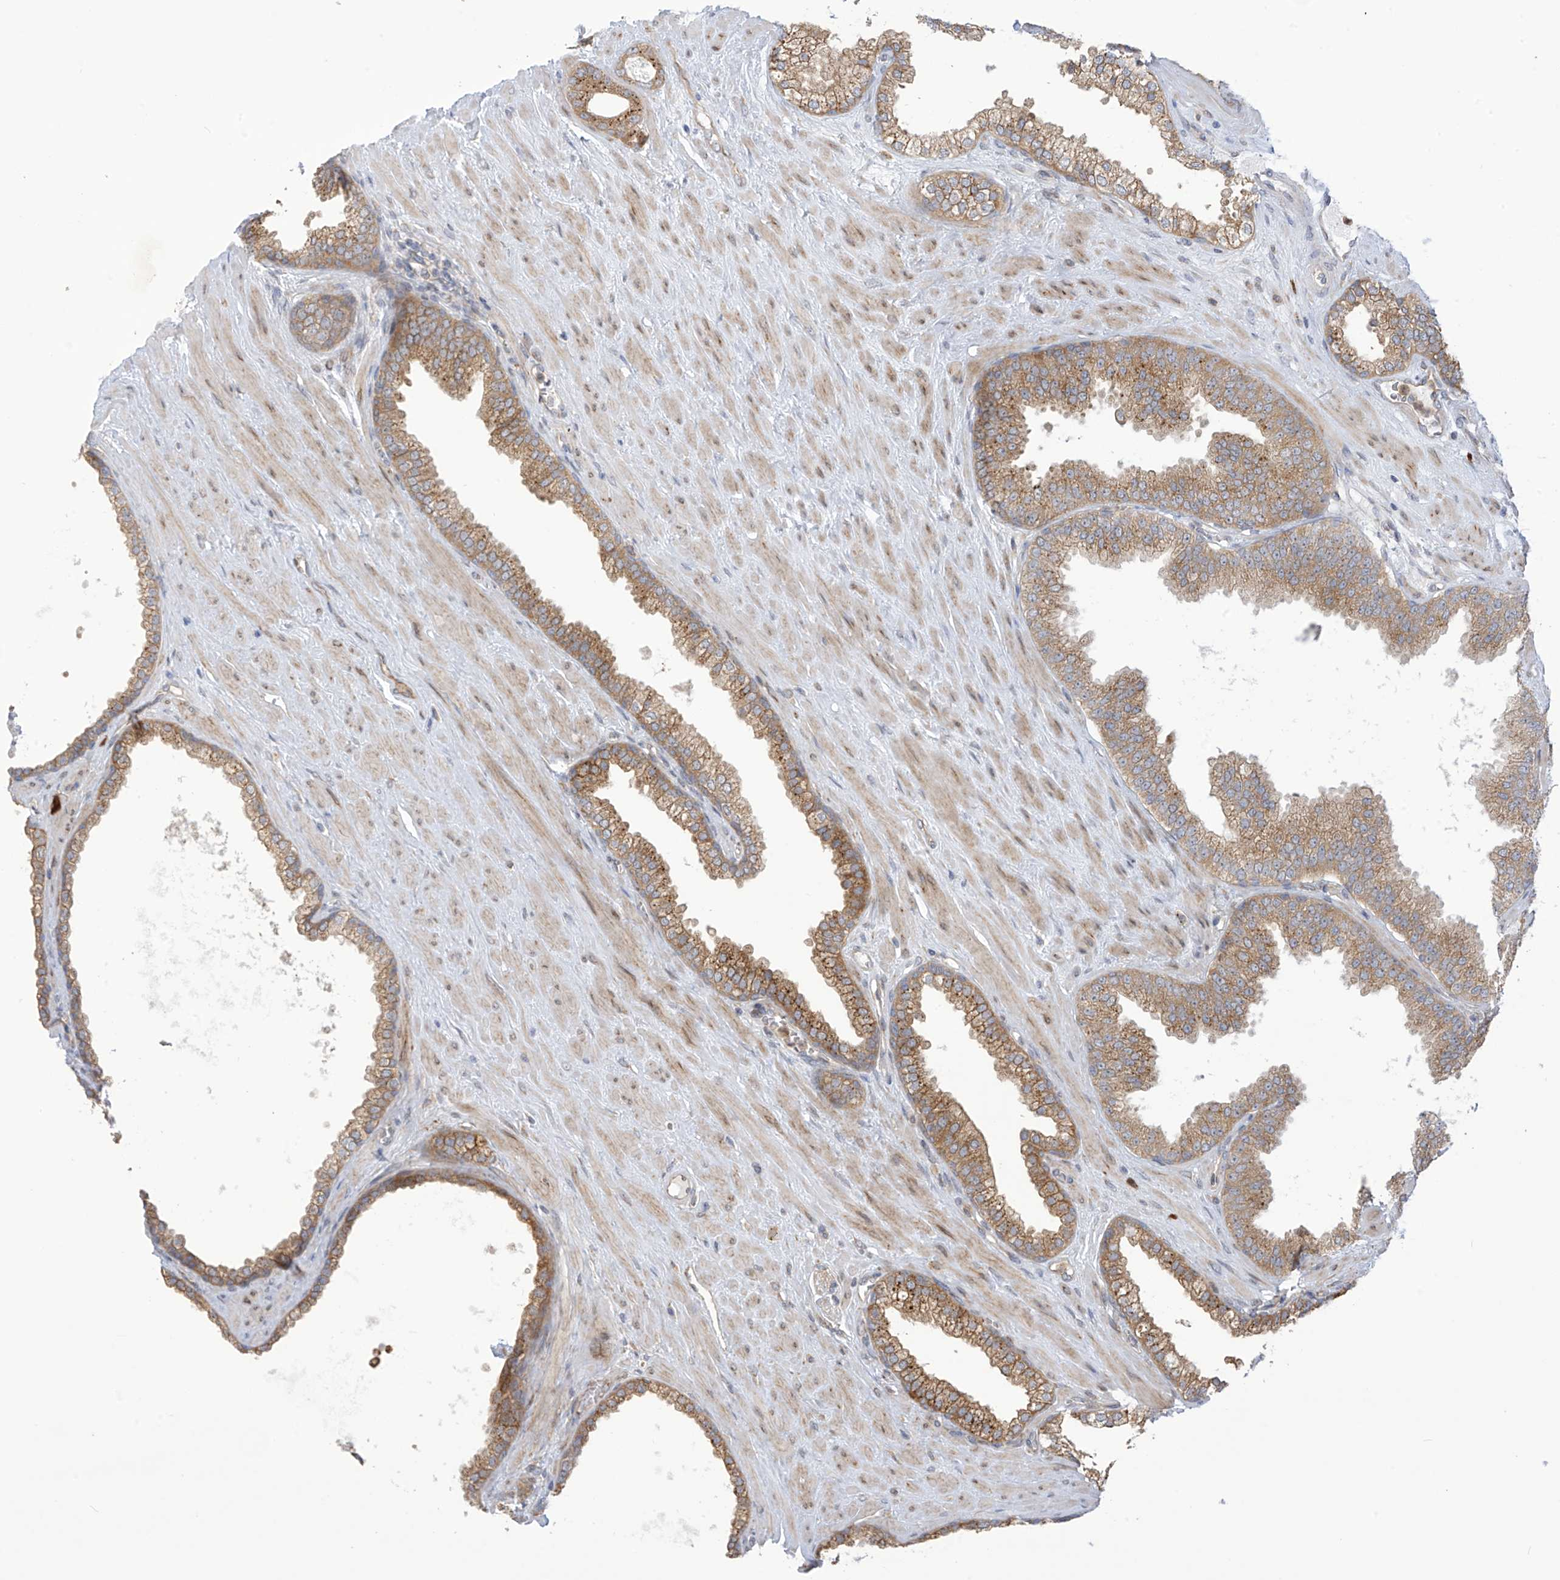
{"staining": {"intensity": "moderate", "quantity": "25%-75%", "location": "cytoplasmic/membranous"}, "tissue": "prostate cancer", "cell_type": "Tumor cells", "image_type": "cancer", "snomed": [{"axis": "morphology", "description": "Adenocarcinoma, Low grade"}, {"axis": "topography", "description": "Prostate"}], "caption": "Low-grade adenocarcinoma (prostate) tissue demonstrates moderate cytoplasmic/membranous expression in about 25%-75% of tumor cells, visualized by immunohistochemistry. (DAB = brown stain, brightfield microscopy at high magnification).", "gene": "KIAA1522", "patient": {"sex": "male", "age": 62}}